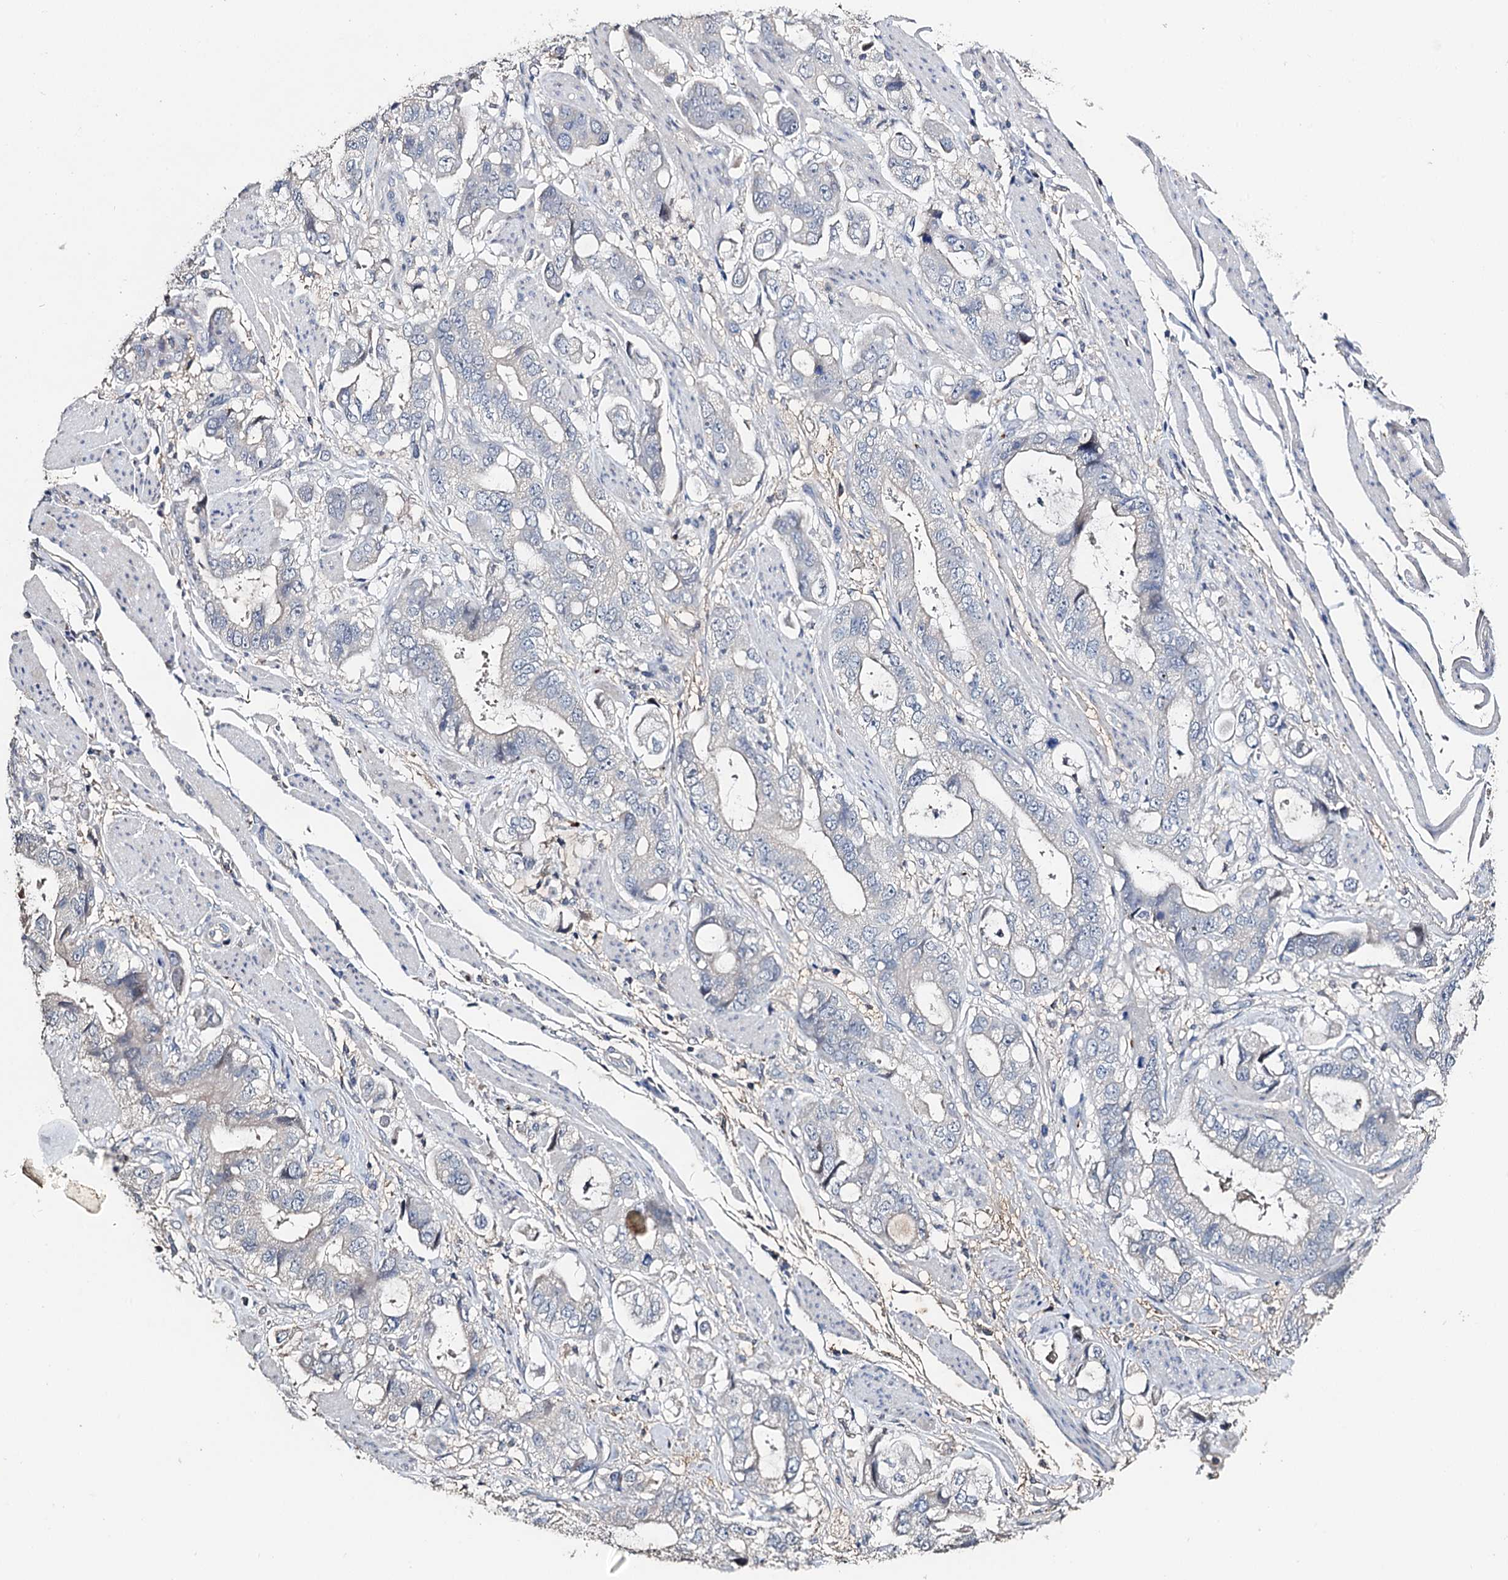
{"staining": {"intensity": "negative", "quantity": "none", "location": "none"}, "tissue": "stomach cancer", "cell_type": "Tumor cells", "image_type": "cancer", "snomed": [{"axis": "morphology", "description": "Adenocarcinoma, NOS"}, {"axis": "topography", "description": "Stomach"}], "caption": "Tumor cells are negative for brown protein staining in stomach adenocarcinoma.", "gene": "DNAH6", "patient": {"sex": "male", "age": 62}}